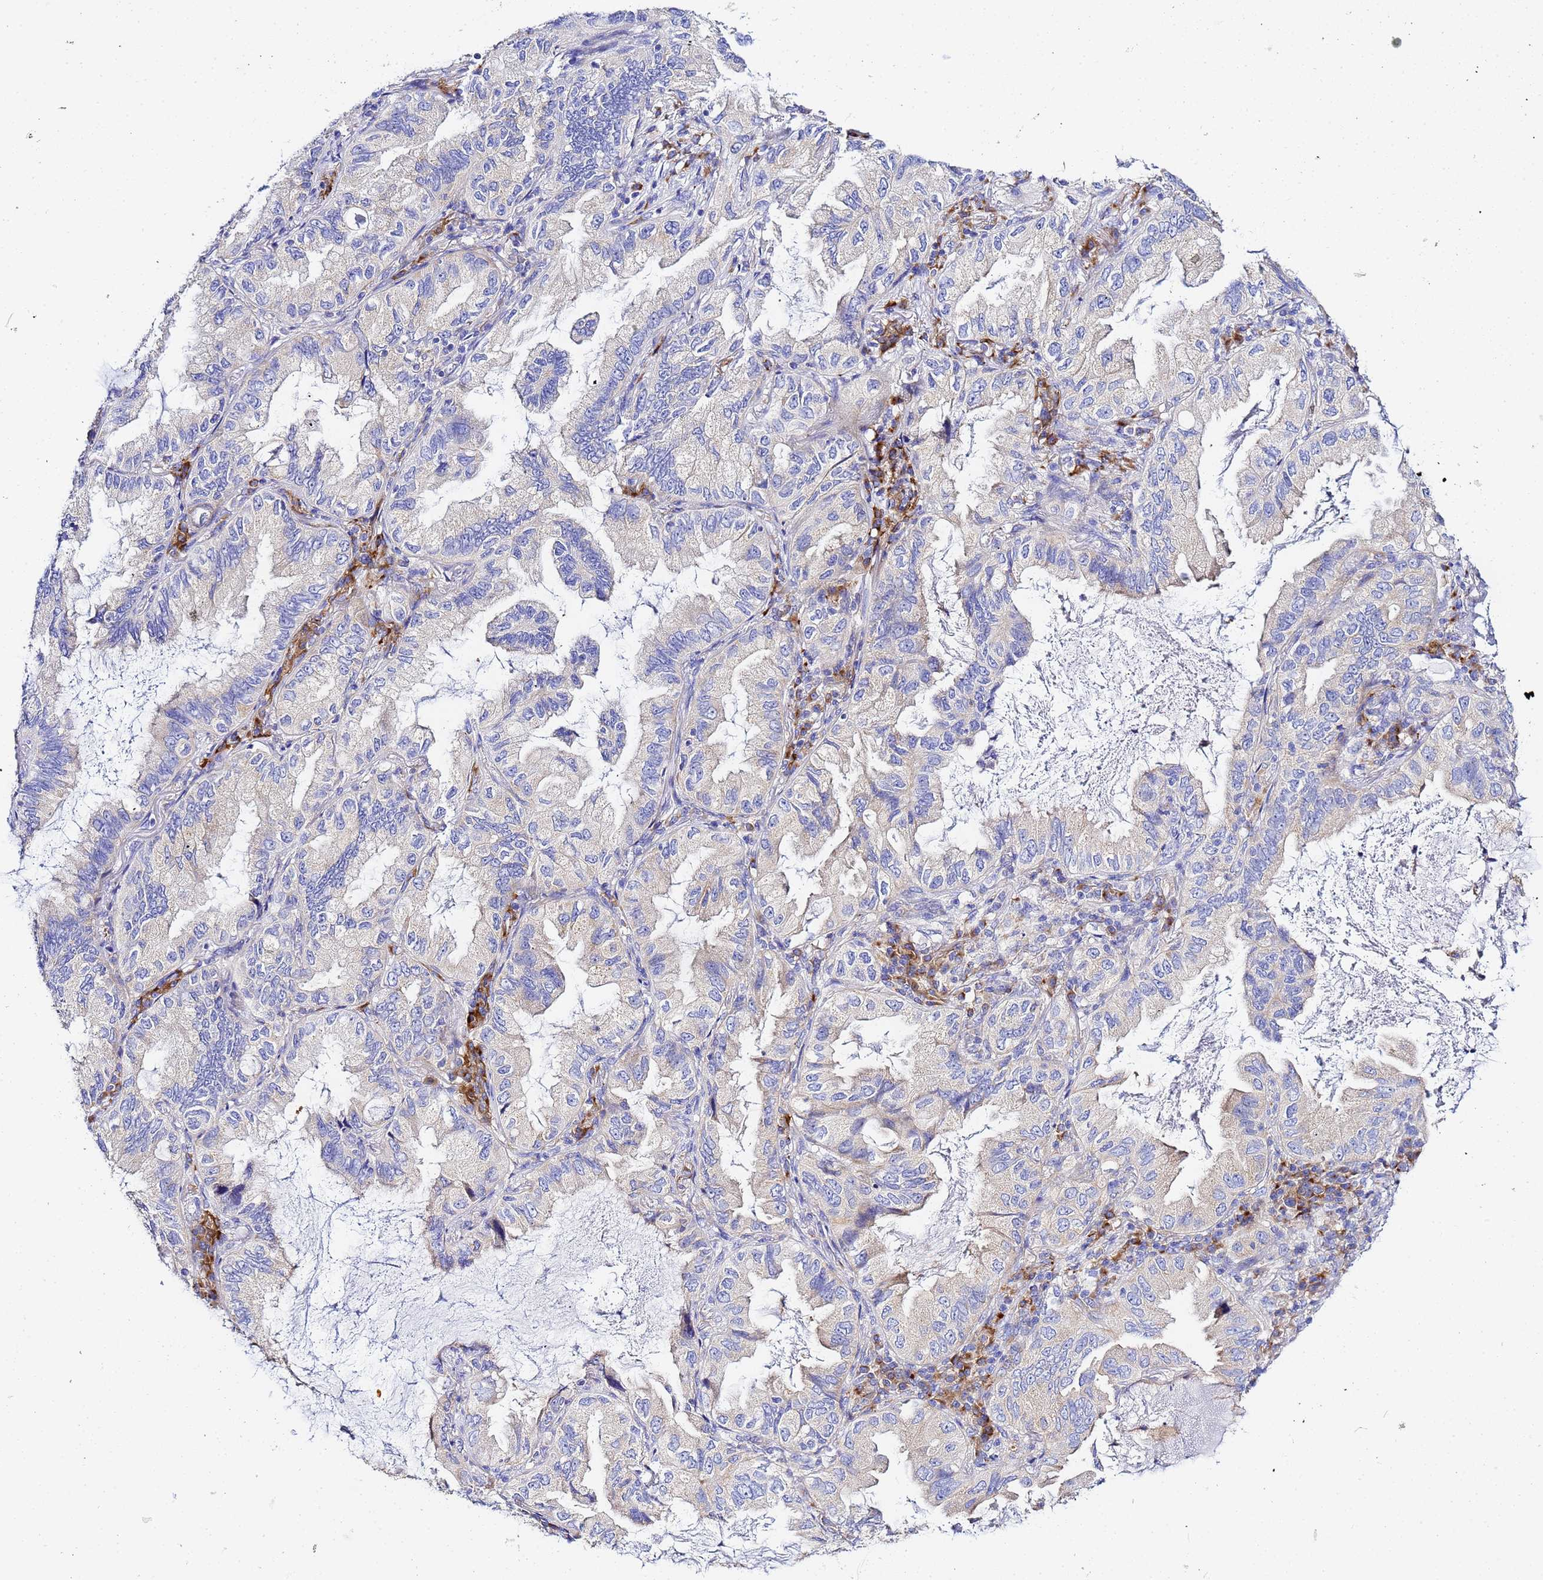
{"staining": {"intensity": "negative", "quantity": "none", "location": "none"}, "tissue": "lung cancer", "cell_type": "Tumor cells", "image_type": "cancer", "snomed": [{"axis": "morphology", "description": "Adenocarcinoma, NOS"}, {"axis": "topography", "description": "Lung"}], "caption": "This is an IHC micrograph of human adenocarcinoma (lung). There is no expression in tumor cells.", "gene": "VTI1B", "patient": {"sex": "female", "age": 69}}